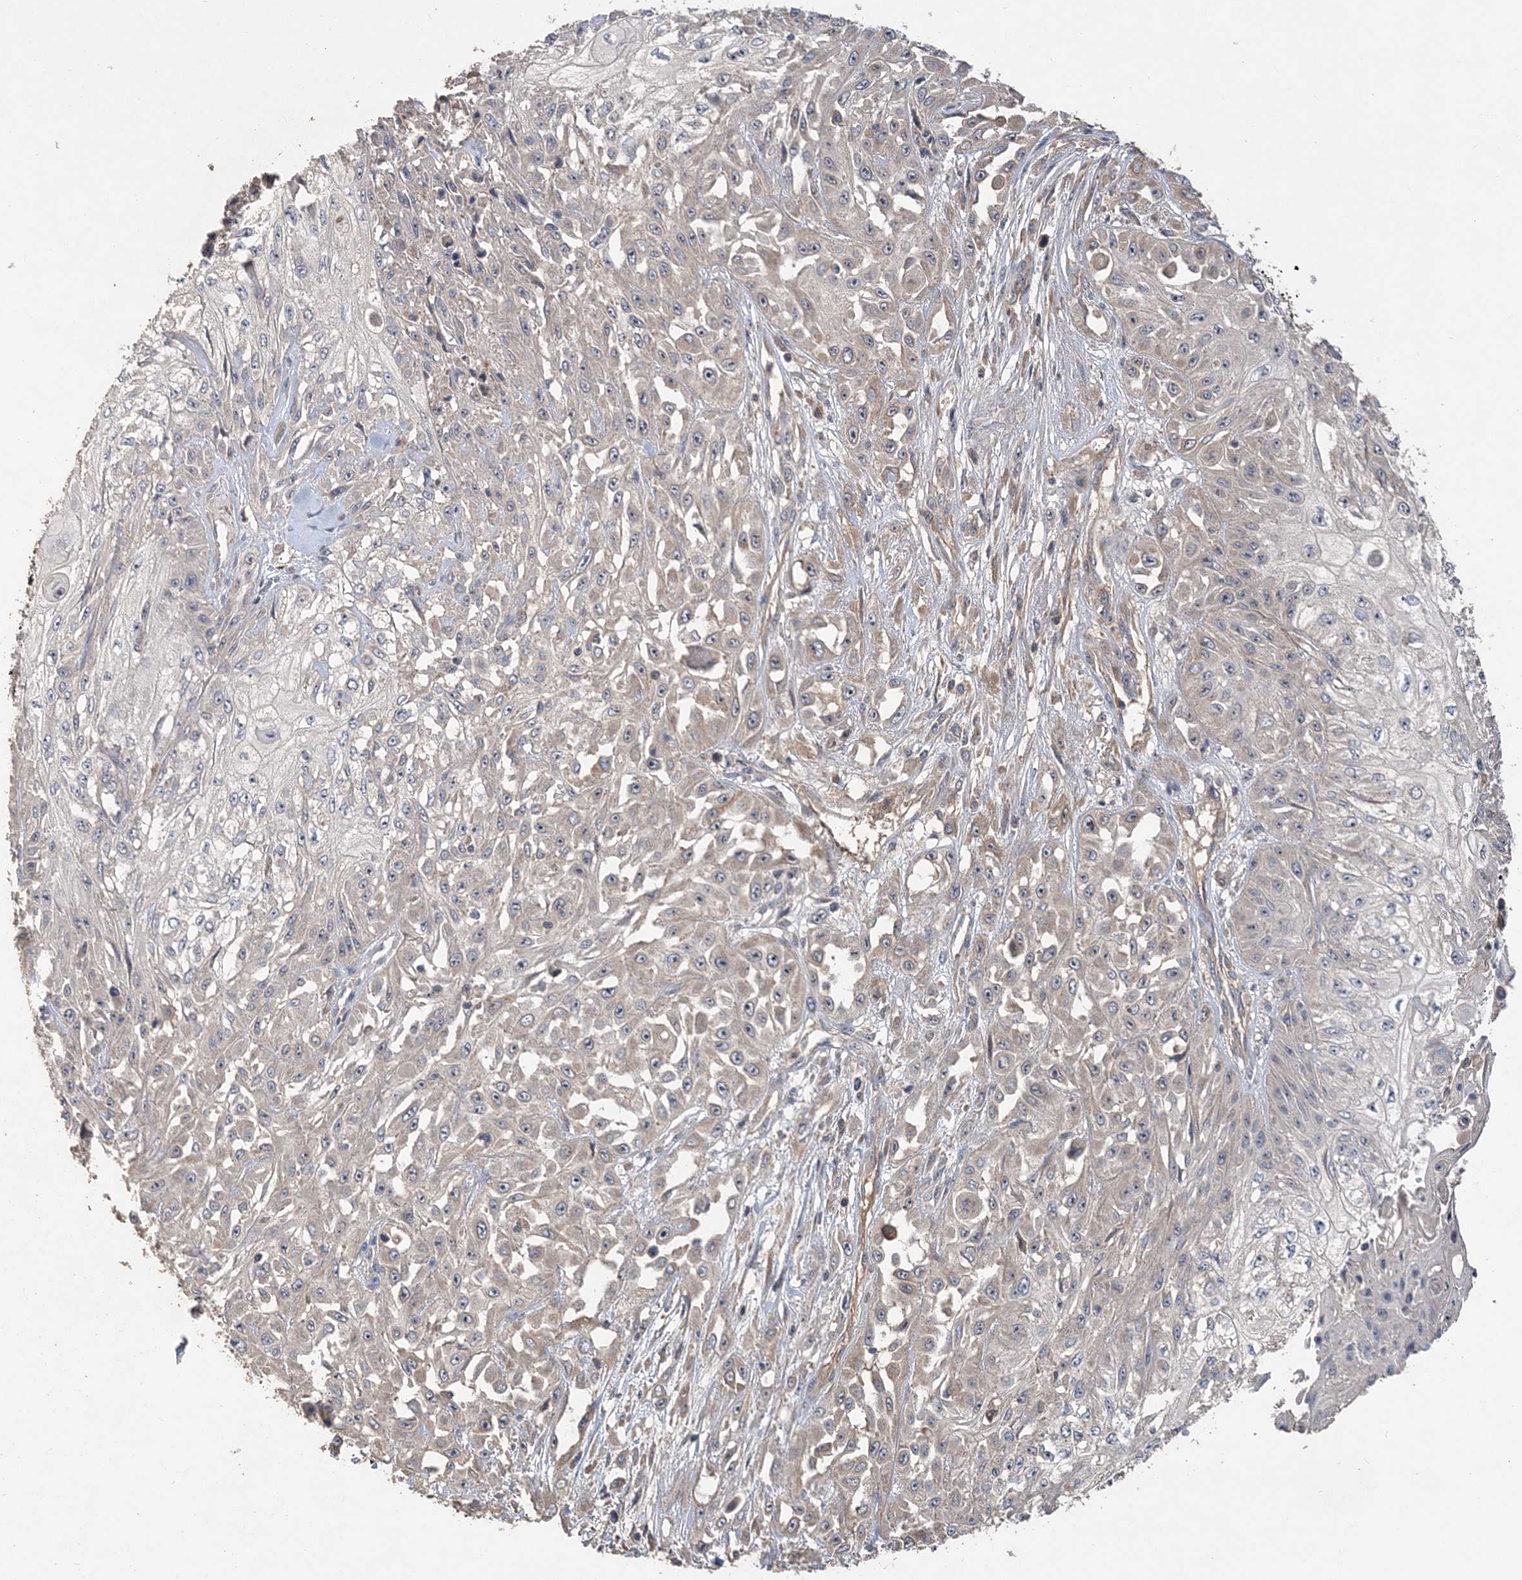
{"staining": {"intensity": "weak", "quantity": "25%-75%", "location": "cytoplasmic/membranous"}, "tissue": "skin cancer", "cell_type": "Tumor cells", "image_type": "cancer", "snomed": [{"axis": "morphology", "description": "Squamous cell carcinoma, NOS"}, {"axis": "morphology", "description": "Squamous cell carcinoma, metastatic, NOS"}, {"axis": "topography", "description": "Skin"}, {"axis": "topography", "description": "Lymph node"}], "caption": "This is a micrograph of immunohistochemistry staining of skin squamous cell carcinoma, which shows weak expression in the cytoplasmic/membranous of tumor cells.", "gene": "GRINA", "patient": {"sex": "male", "age": 75}}